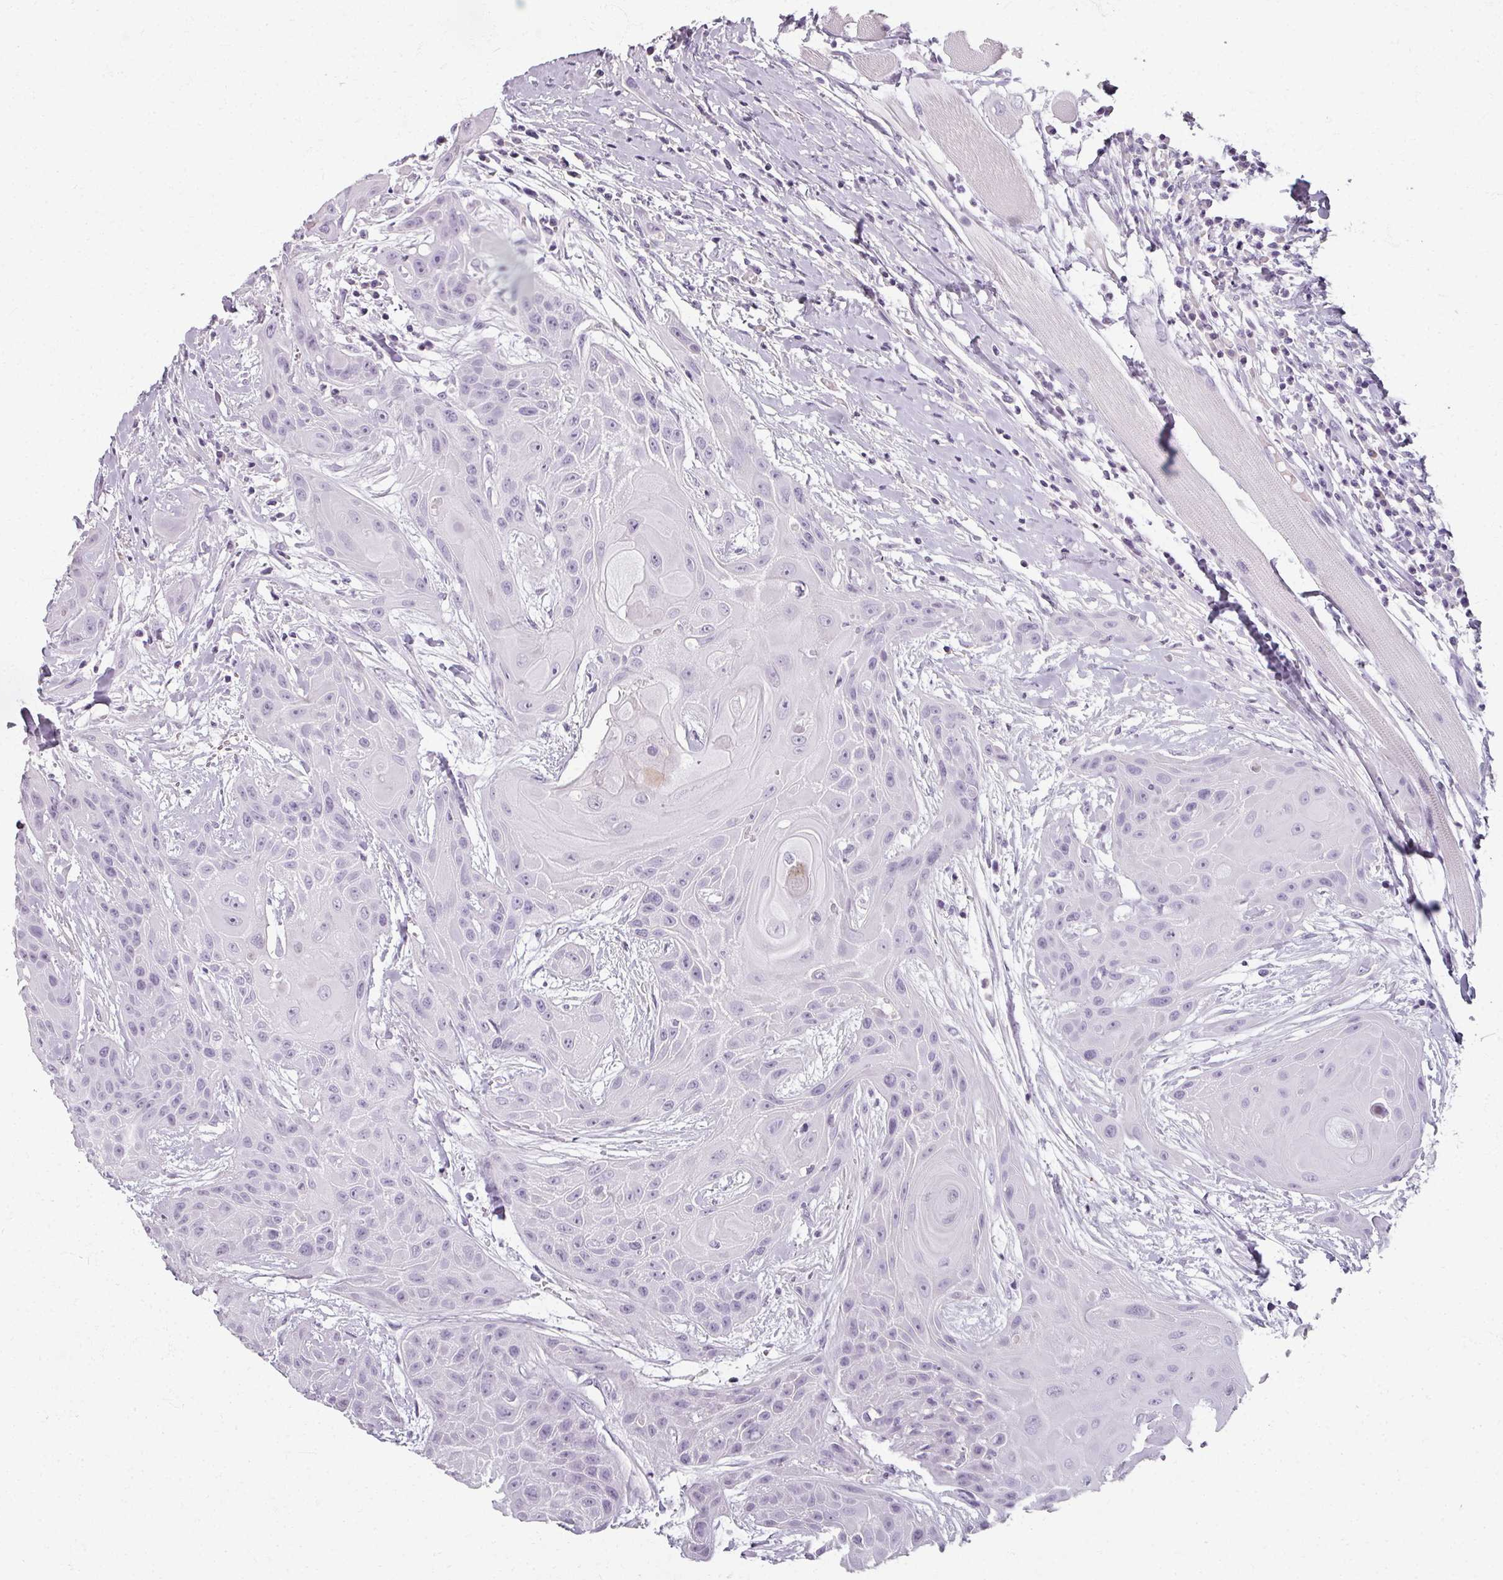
{"staining": {"intensity": "negative", "quantity": "none", "location": "none"}, "tissue": "head and neck cancer", "cell_type": "Tumor cells", "image_type": "cancer", "snomed": [{"axis": "morphology", "description": "Squamous cell carcinoma, NOS"}, {"axis": "topography", "description": "Head-Neck"}], "caption": "Immunohistochemical staining of human squamous cell carcinoma (head and neck) shows no significant expression in tumor cells.", "gene": "REG3G", "patient": {"sex": "female", "age": 73}}